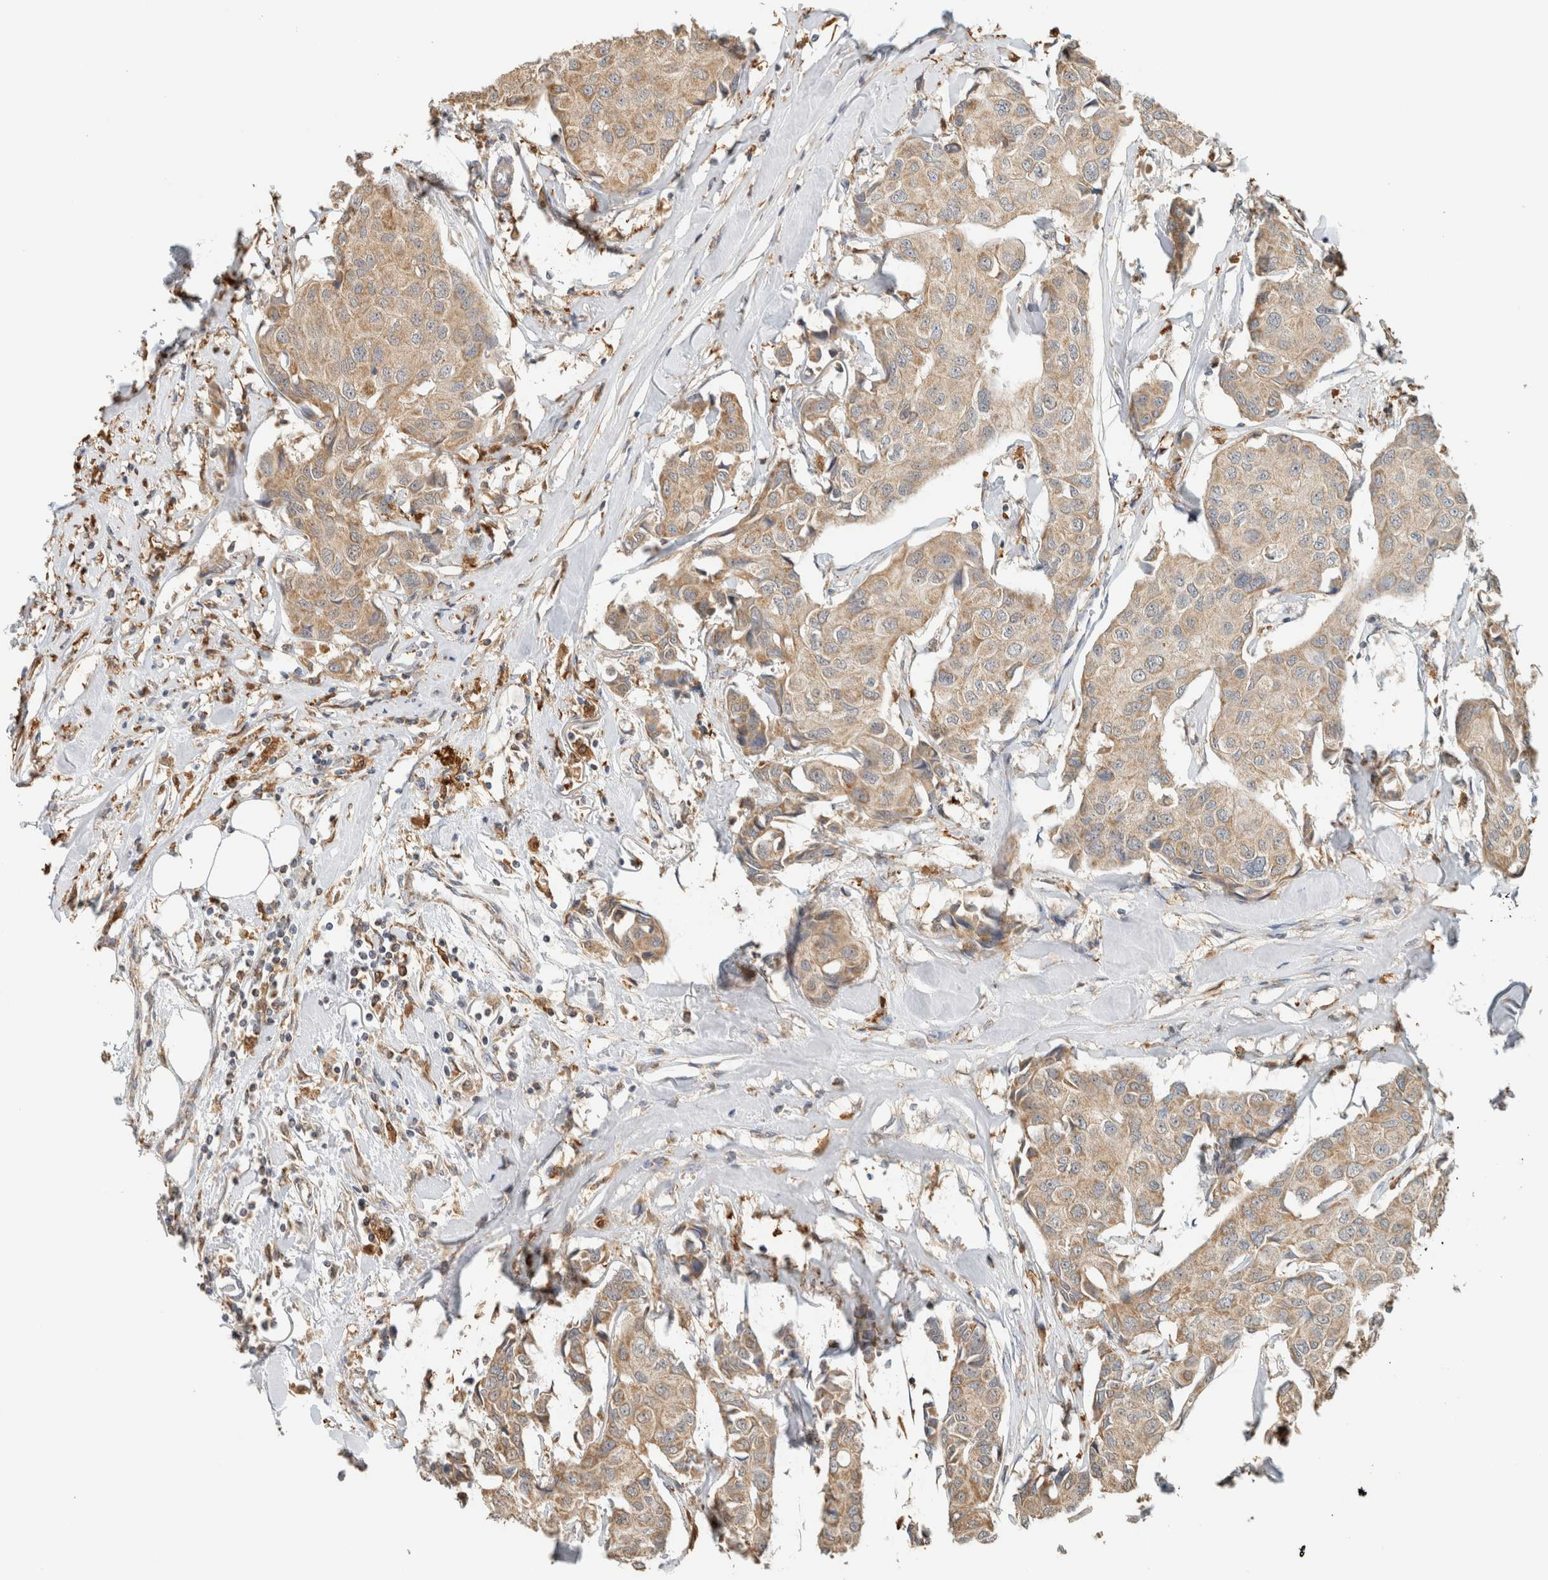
{"staining": {"intensity": "weak", "quantity": ">75%", "location": "cytoplasmic/membranous"}, "tissue": "breast cancer", "cell_type": "Tumor cells", "image_type": "cancer", "snomed": [{"axis": "morphology", "description": "Duct carcinoma"}, {"axis": "topography", "description": "Breast"}], "caption": "Intraductal carcinoma (breast) tissue exhibits weak cytoplasmic/membranous staining in approximately >75% of tumor cells, visualized by immunohistochemistry. Nuclei are stained in blue.", "gene": "CAPG", "patient": {"sex": "female", "age": 80}}